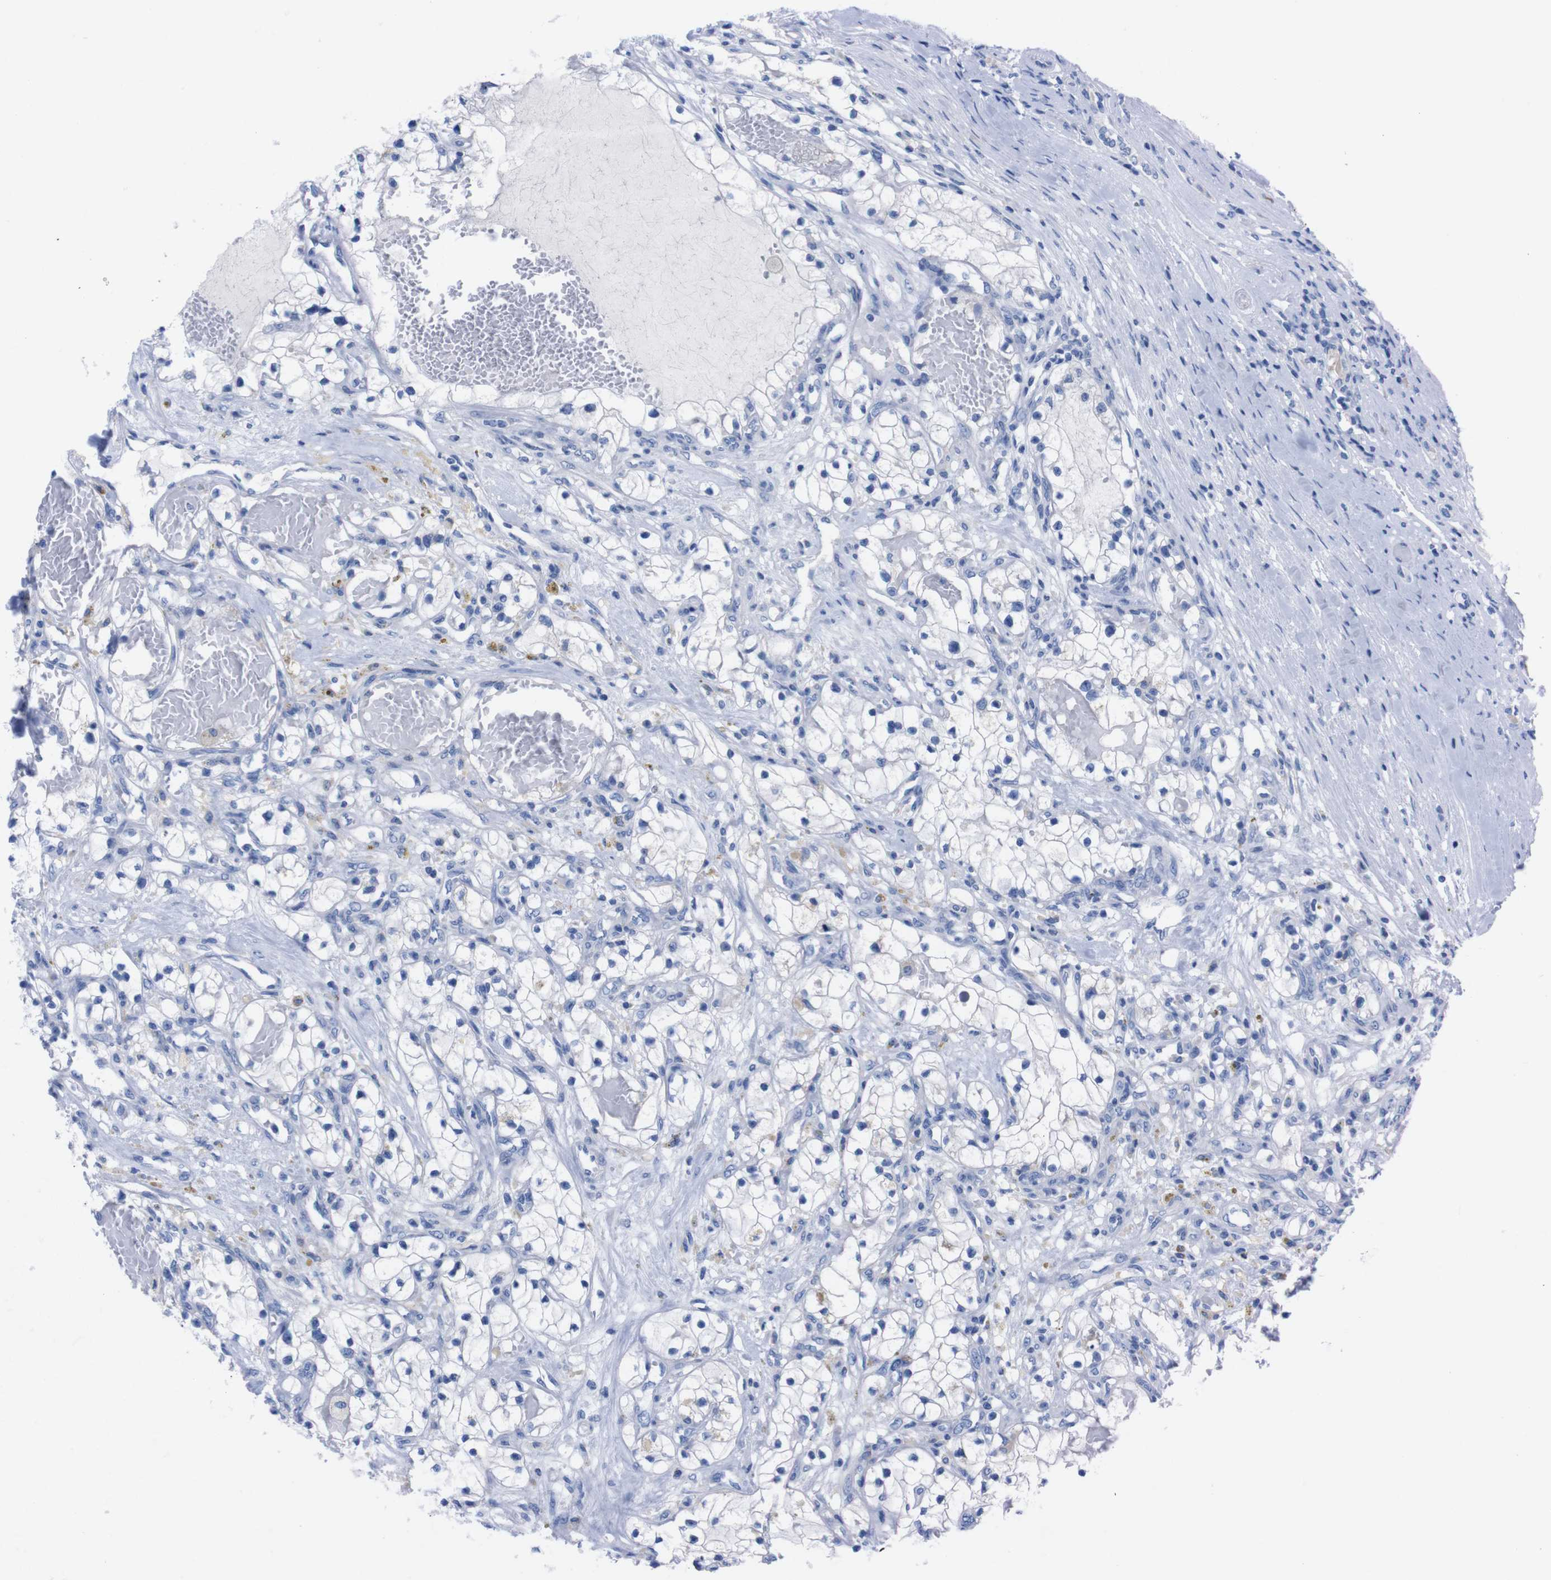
{"staining": {"intensity": "negative", "quantity": "none", "location": "none"}, "tissue": "renal cancer", "cell_type": "Tumor cells", "image_type": "cancer", "snomed": [{"axis": "morphology", "description": "Adenocarcinoma, NOS"}, {"axis": "topography", "description": "Kidney"}], "caption": "Immunohistochemical staining of adenocarcinoma (renal) demonstrates no significant staining in tumor cells.", "gene": "TMEM243", "patient": {"sex": "male", "age": 68}}